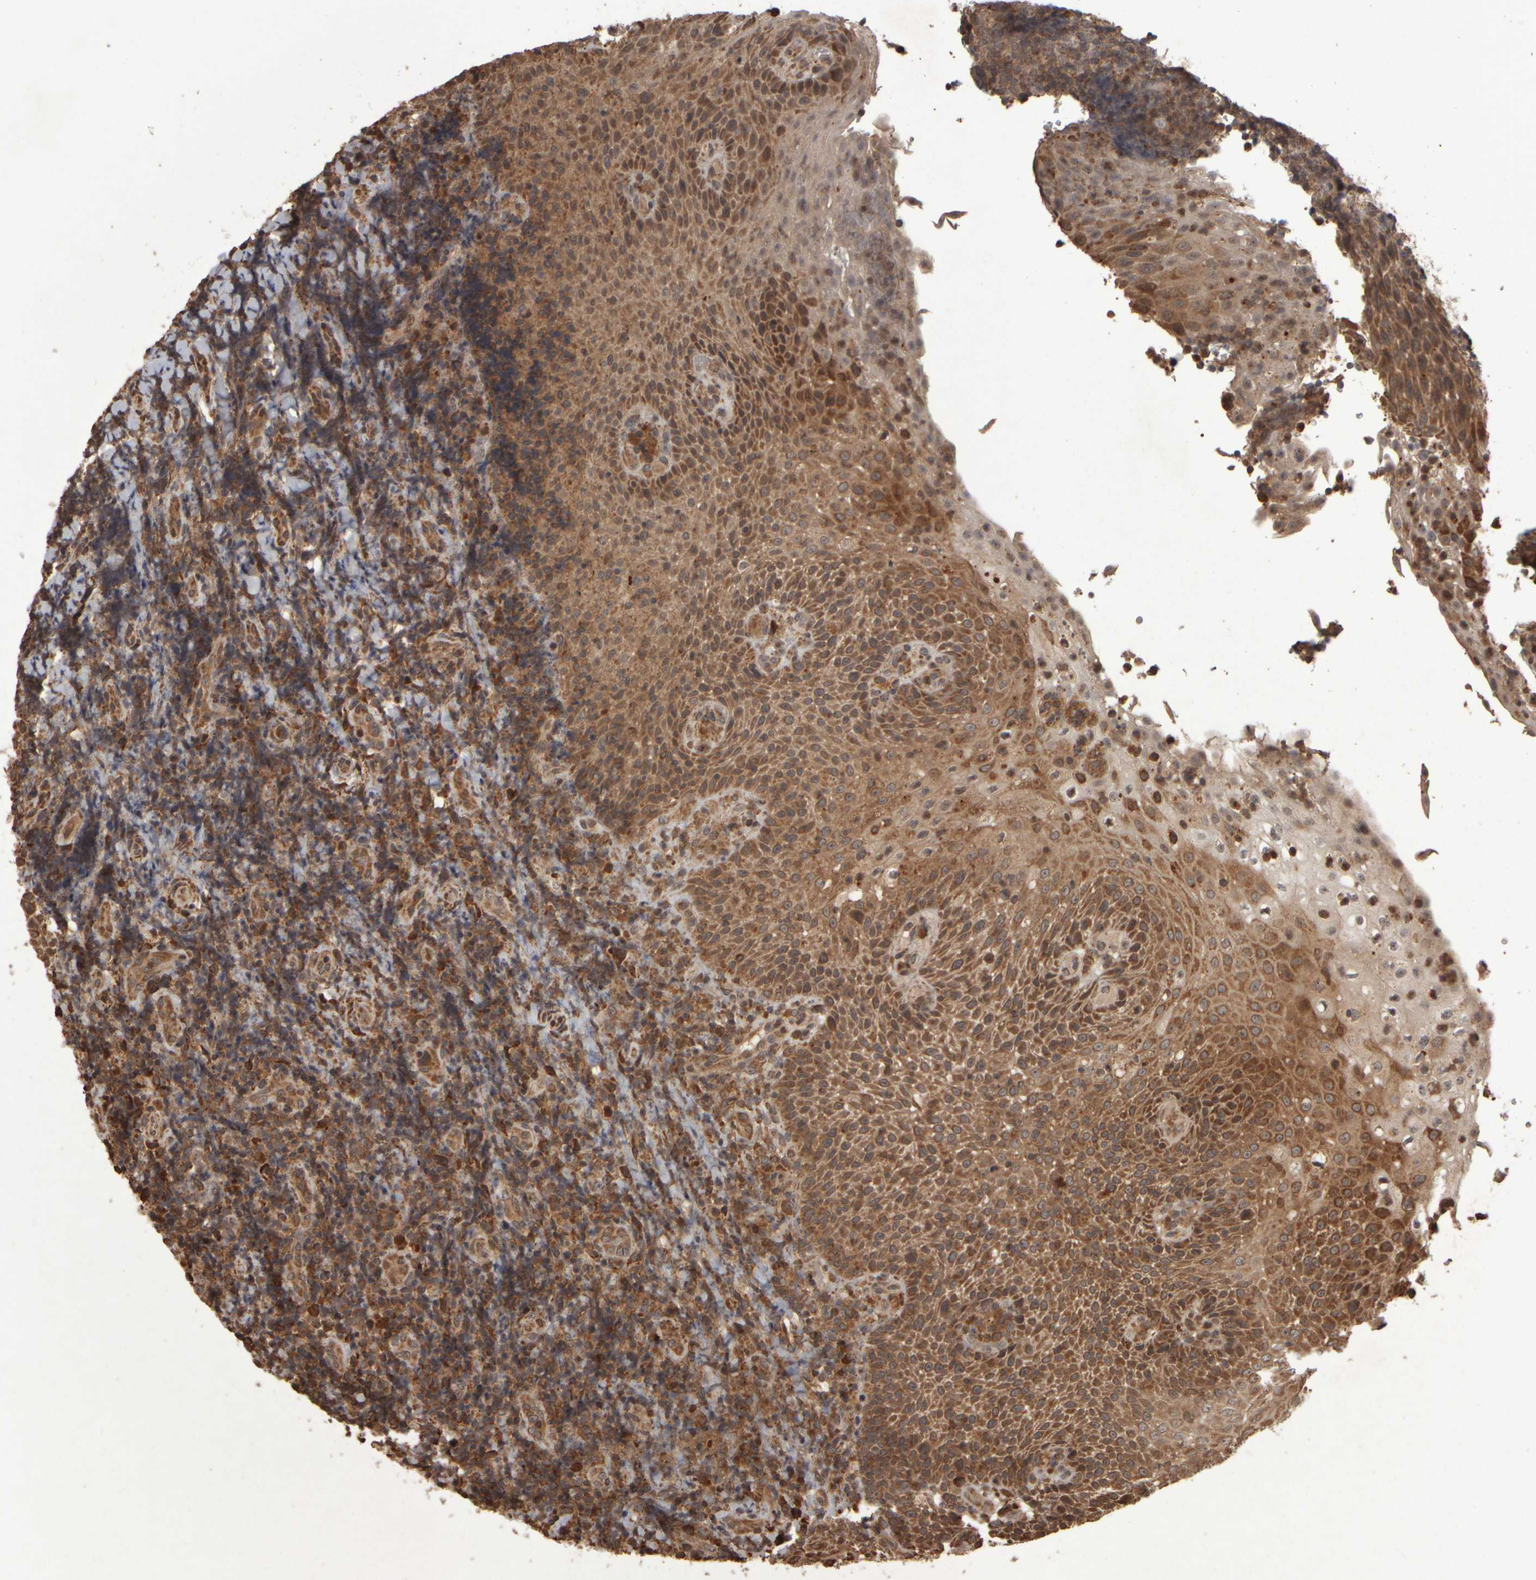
{"staining": {"intensity": "moderate", "quantity": ">75%", "location": "cytoplasmic/membranous"}, "tissue": "lymphoma", "cell_type": "Tumor cells", "image_type": "cancer", "snomed": [{"axis": "morphology", "description": "Malignant lymphoma, non-Hodgkin's type, High grade"}, {"axis": "topography", "description": "Tonsil"}], "caption": "Immunohistochemical staining of lymphoma reveals medium levels of moderate cytoplasmic/membranous expression in approximately >75% of tumor cells.", "gene": "AGBL3", "patient": {"sex": "female", "age": 36}}